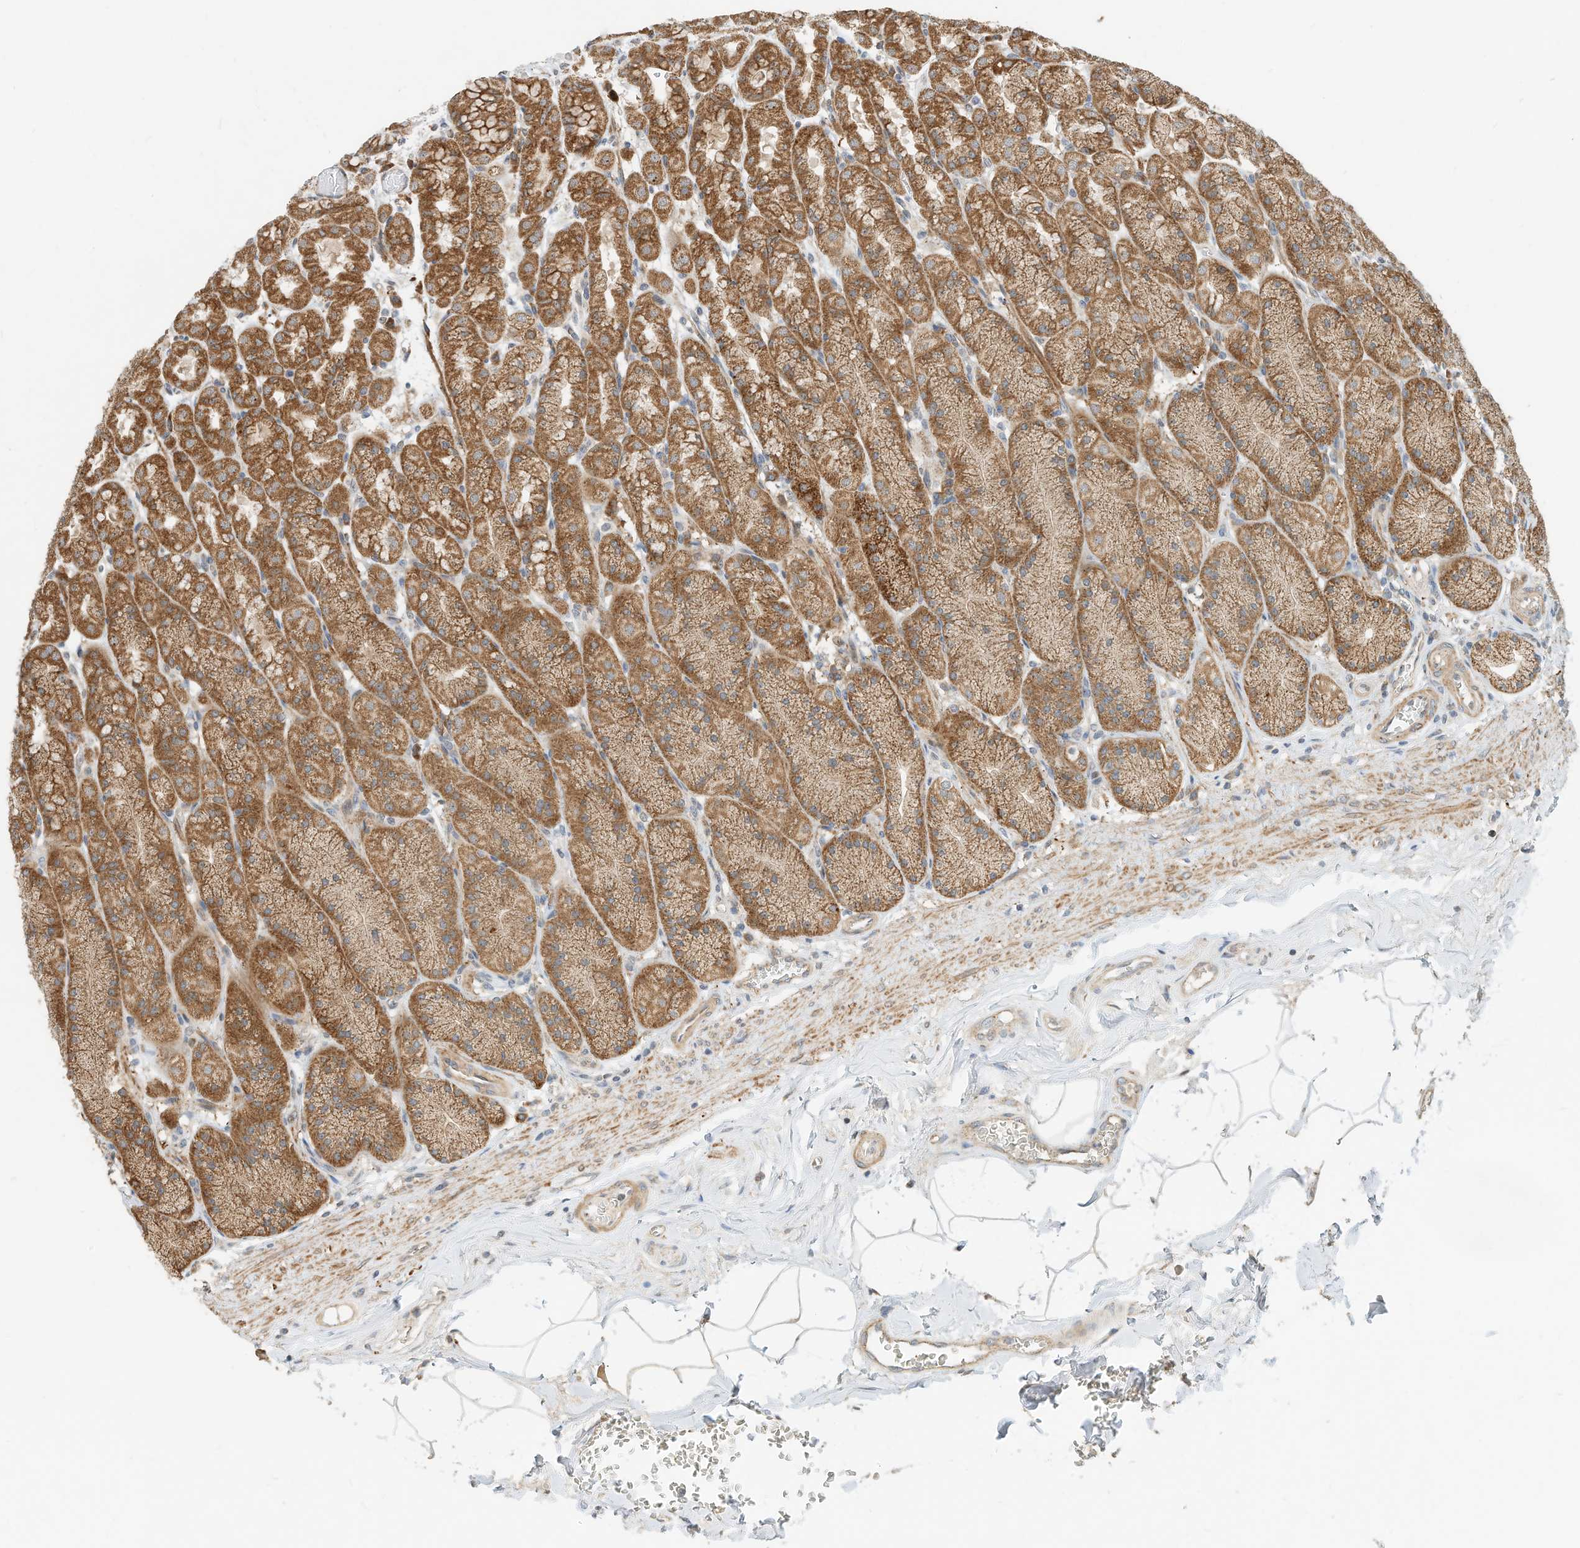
{"staining": {"intensity": "strong", "quantity": ">75%", "location": "cytoplasmic/membranous"}, "tissue": "stomach", "cell_type": "Glandular cells", "image_type": "normal", "snomed": [{"axis": "morphology", "description": "Normal tissue, NOS"}, {"axis": "topography", "description": "Stomach"}], "caption": "Human stomach stained for a protein (brown) reveals strong cytoplasmic/membranous positive positivity in about >75% of glandular cells.", "gene": "CPAMD8", "patient": {"sex": "male", "age": 42}}